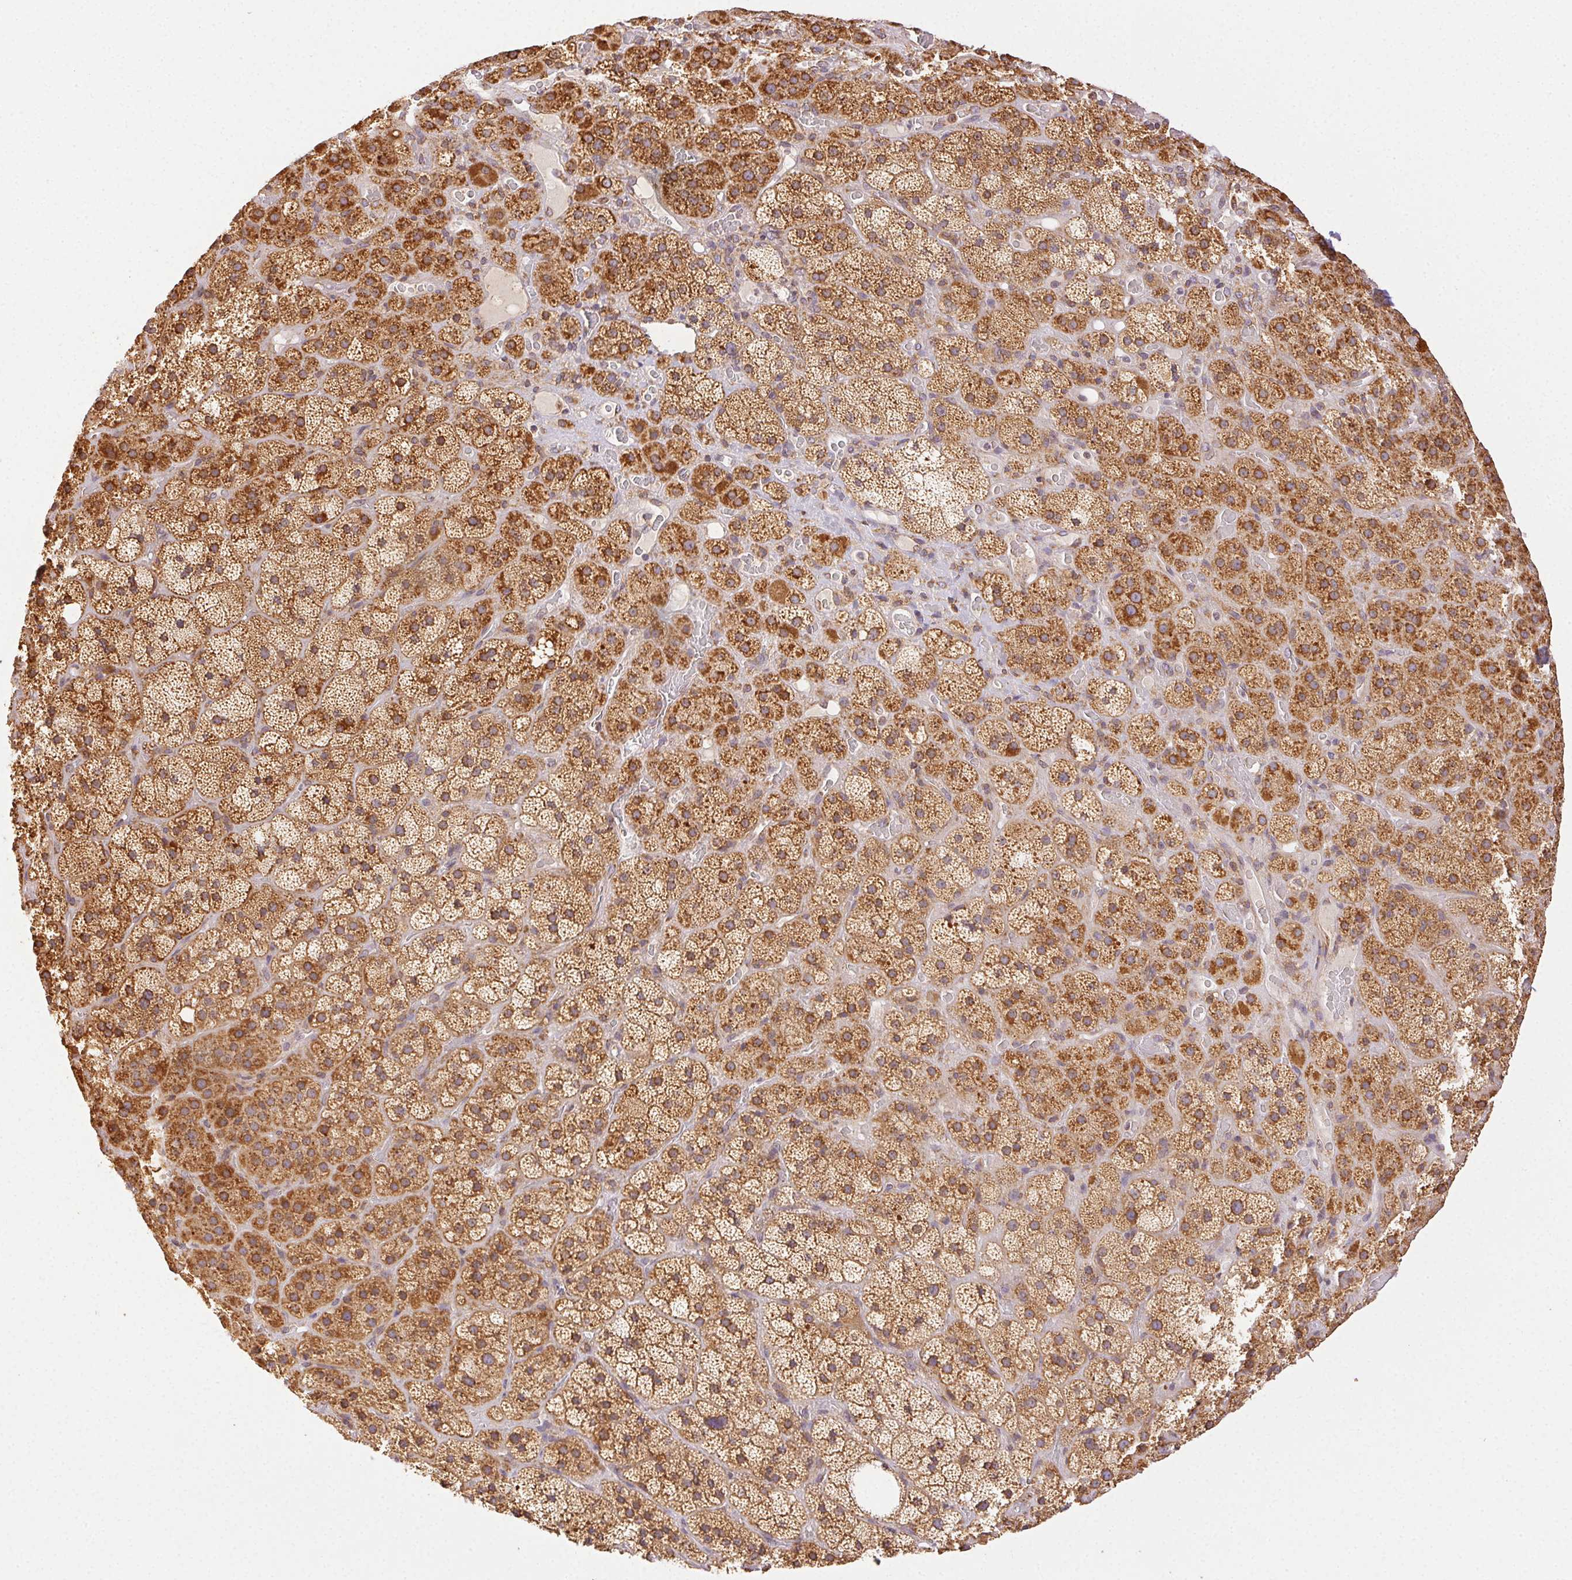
{"staining": {"intensity": "strong", "quantity": "25%-75%", "location": "cytoplasmic/membranous"}, "tissue": "adrenal gland", "cell_type": "Glandular cells", "image_type": "normal", "snomed": [{"axis": "morphology", "description": "Normal tissue, NOS"}, {"axis": "topography", "description": "Adrenal gland"}], "caption": "Adrenal gland was stained to show a protein in brown. There is high levels of strong cytoplasmic/membranous staining in about 25%-75% of glandular cells. The protein of interest is stained brown, and the nuclei are stained in blue (DAB IHC with brightfield microscopy, high magnification).", "gene": "ENTREP1", "patient": {"sex": "male", "age": 57}}